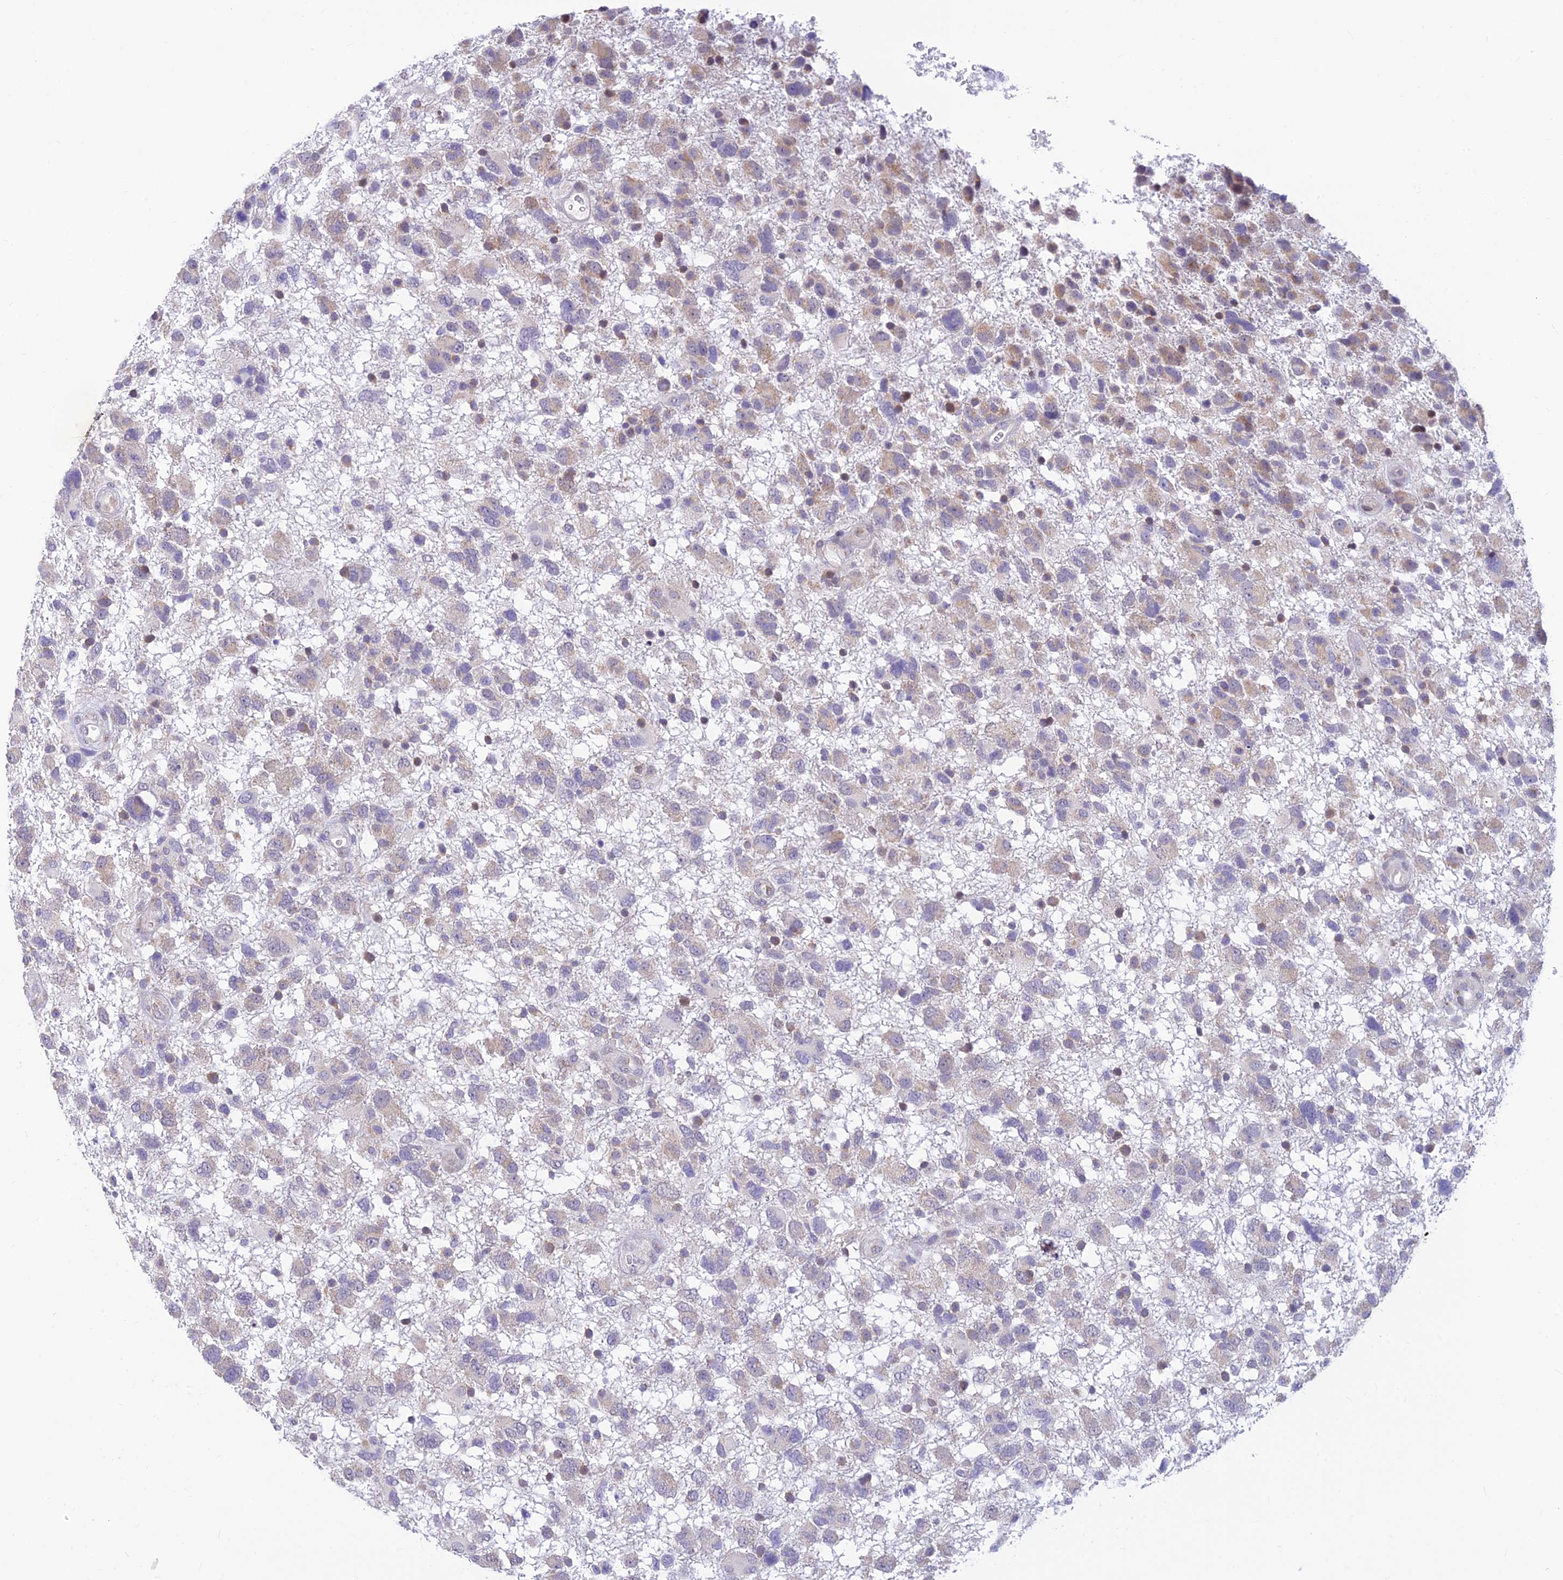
{"staining": {"intensity": "weak", "quantity": "<25%", "location": "cytoplasmic/membranous"}, "tissue": "glioma", "cell_type": "Tumor cells", "image_type": "cancer", "snomed": [{"axis": "morphology", "description": "Glioma, malignant, High grade"}, {"axis": "topography", "description": "Brain"}], "caption": "Tumor cells are negative for brown protein staining in glioma.", "gene": "INKA1", "patient": {"sex": "male", "age": 61}}